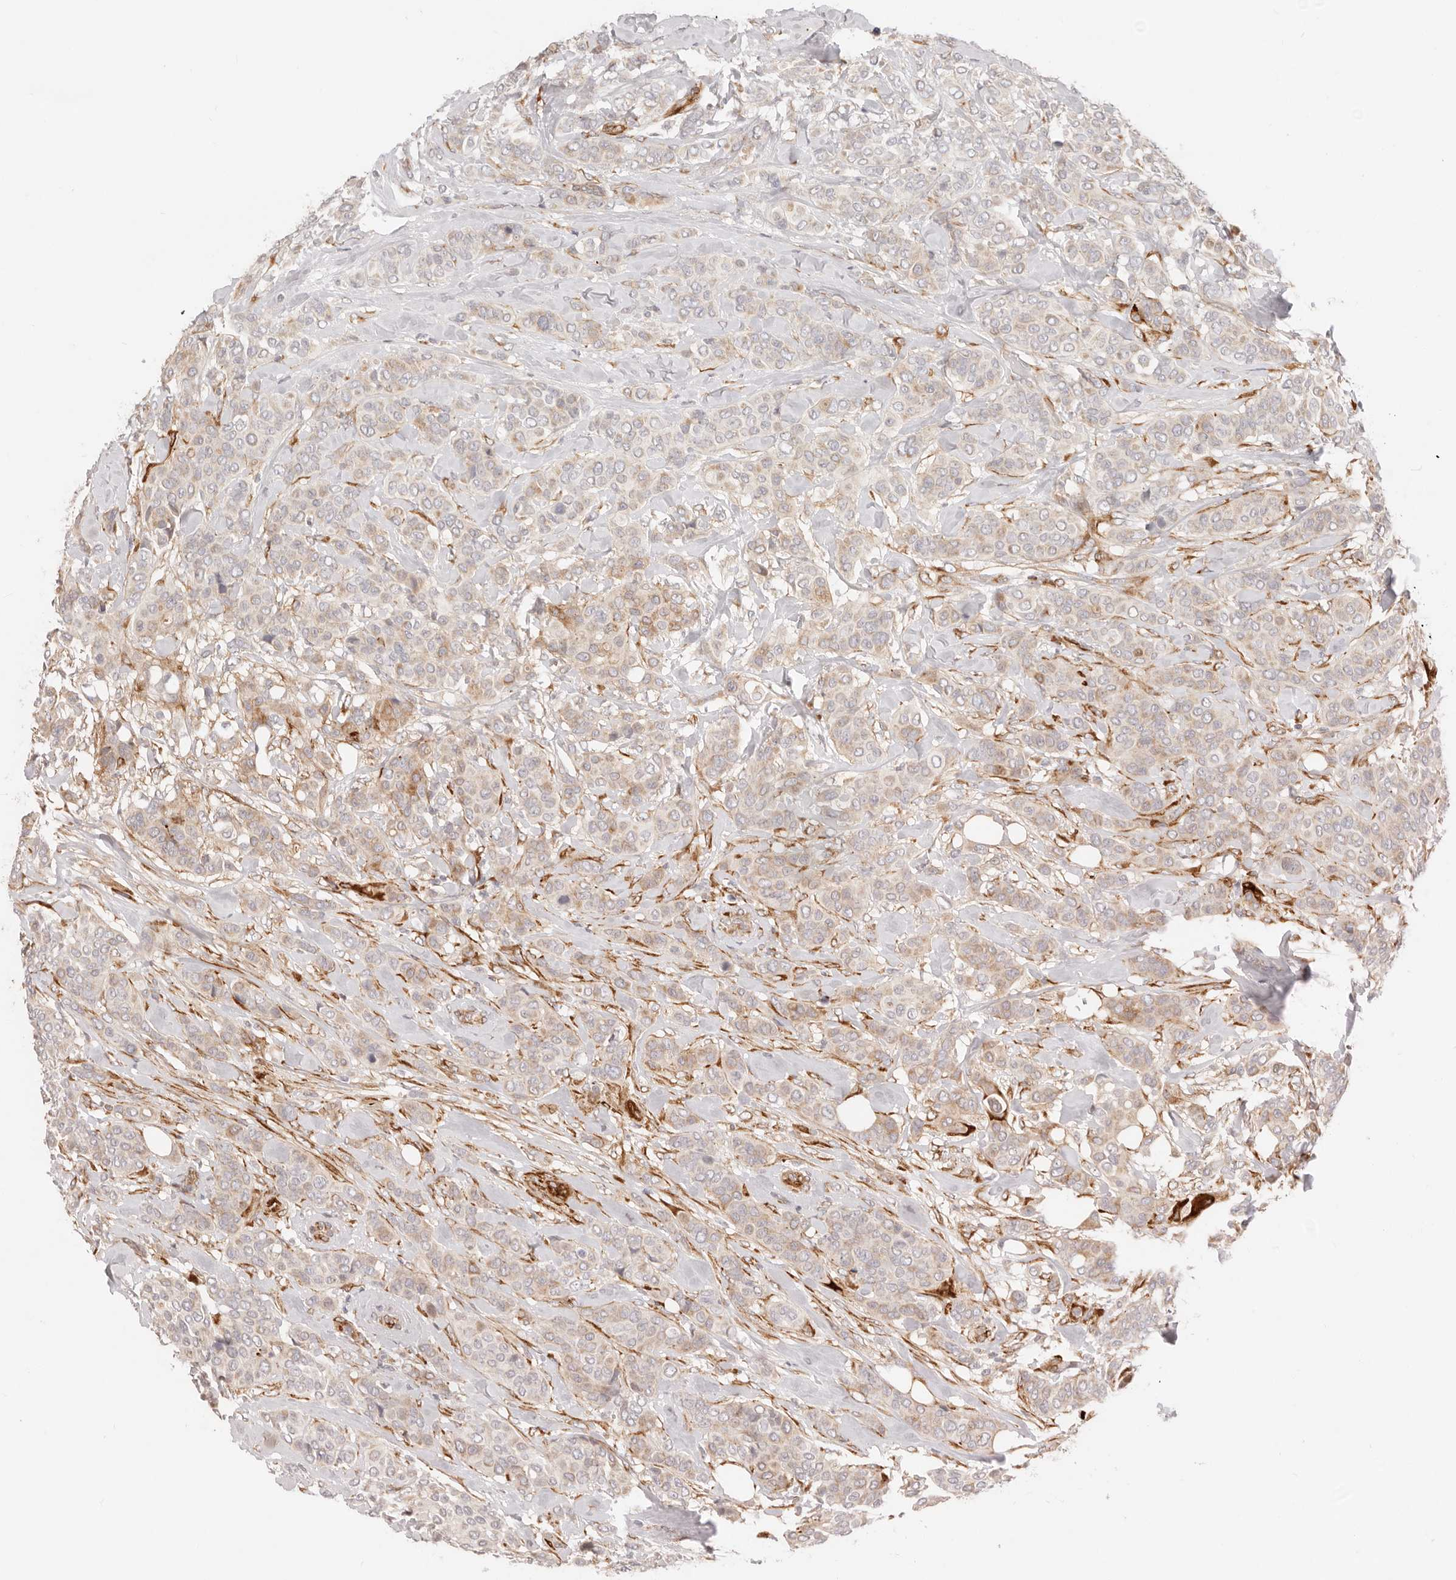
{"staining": {"intensity": "weak", "quantity": ">75%", "location": "cytoplasmic/membranous"}, "tissue": "breast cancer", "cell_type": "Tumor cells", "image_type": "cancer", "snomed": [{"axis": "morphology", "description": "Lobular carcinoma"}, {"axis": "topography", "description": "Breast"}], "caption": "Approximately >75% of tumor cells in breast cancer demonstrate weak cytoplasmic/membranous protein staining as visualized by brown immunohistochemical staining.", "gene": "SASS6", "patient": {"sex": "female", "age": 51}}